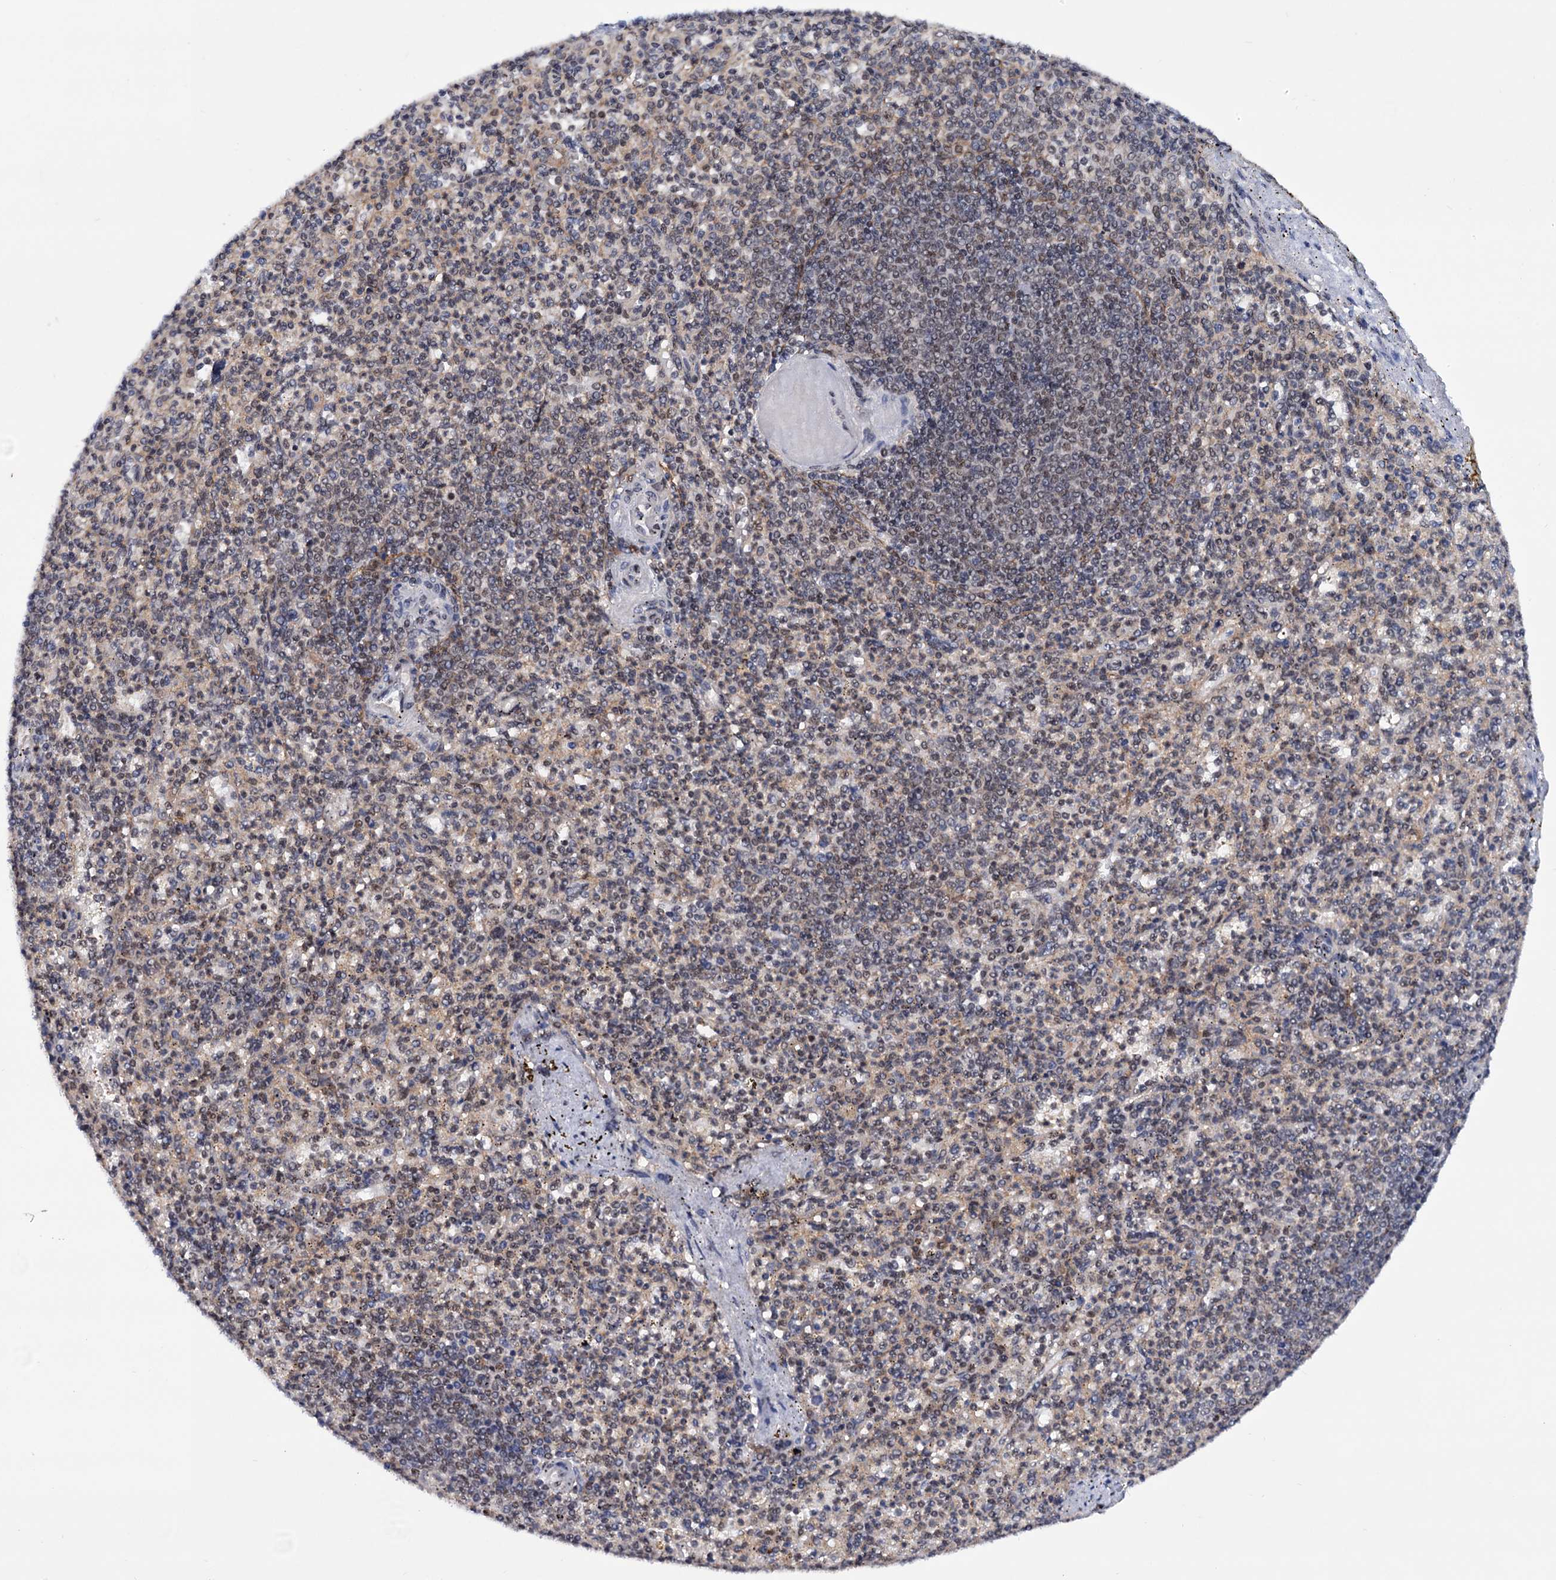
{"staining": {"intensity": "moderate", "quantity": "<25%", "location": "nuclear"}, "tissue": "spleen", "cell_type": "Cells in red pulp", "image_type": "normal", "snomed": [{"axis": "morphology", "description": "Normal tissue, NOS"}, {"axis": "topography", "description": "Spleen"}], "caption": "Immunohistochemical staining of benign human spleen reveals moderate nuclear protein positivity in about <25% of cells in red pulp.", "gene": "TBC1D12", "patient": {"sex": "female", "age": 74}}